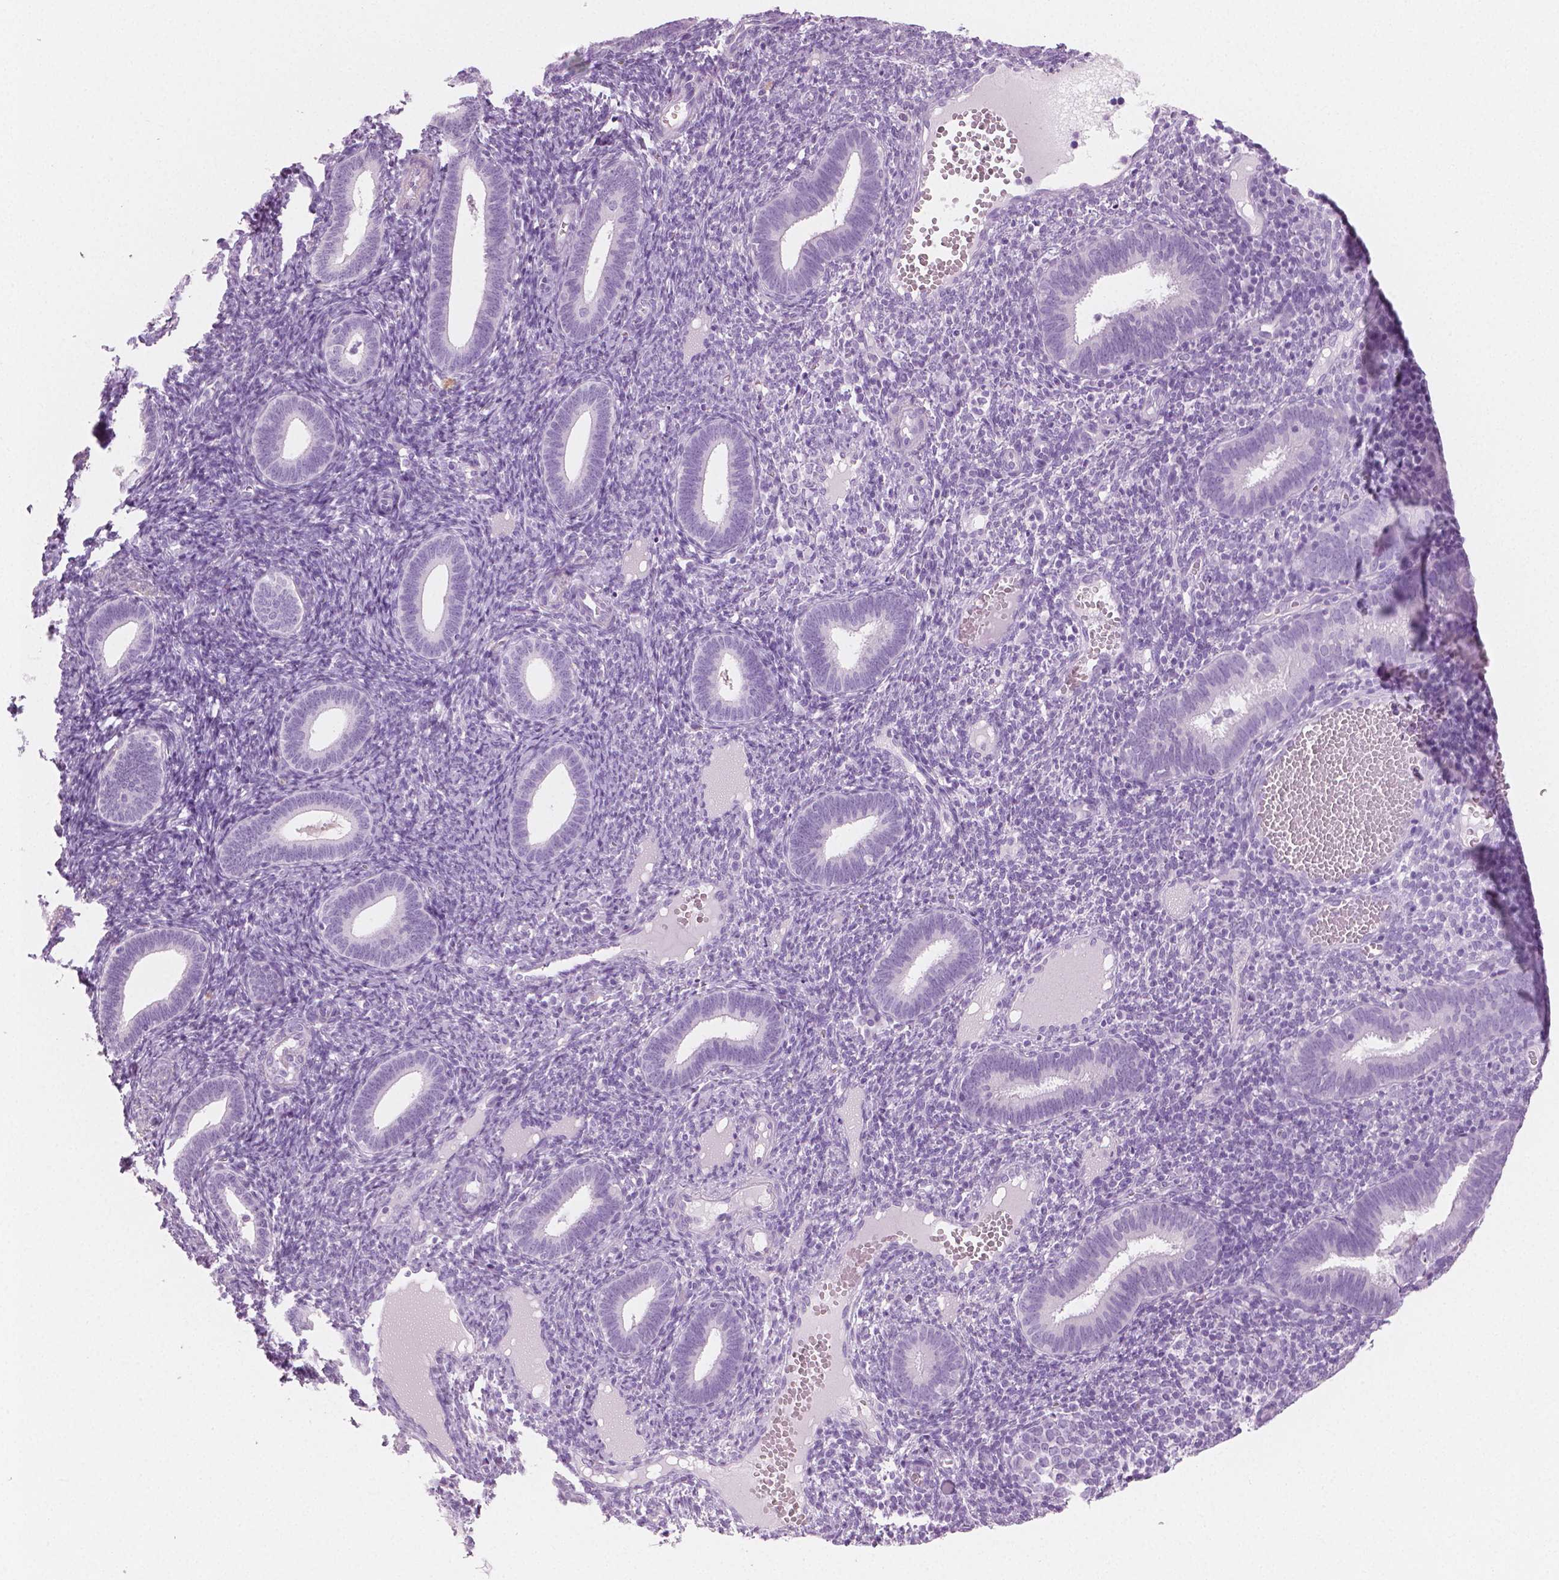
{"staining": {"intensity": "negative", "quantity": "none", "location": "none"}, "tissue": "endometrium", "cell_type": "Cells in endometrial stroma", "image_type": "normal", "snomed": [{"axis": "morphology", "description": "Normal tissue, NOS"}, {"axis": "topography", "description": "Endometrium"}], "caption": "IHC micrograph of benign endometrium: endometrium stained with DAB (3,3'-diaminobenzidine) exhibits no significant protein staining in cells in endometrial stroma.", "gene": "PLIN4", "patient": {"sex": "female", "age": 41}}